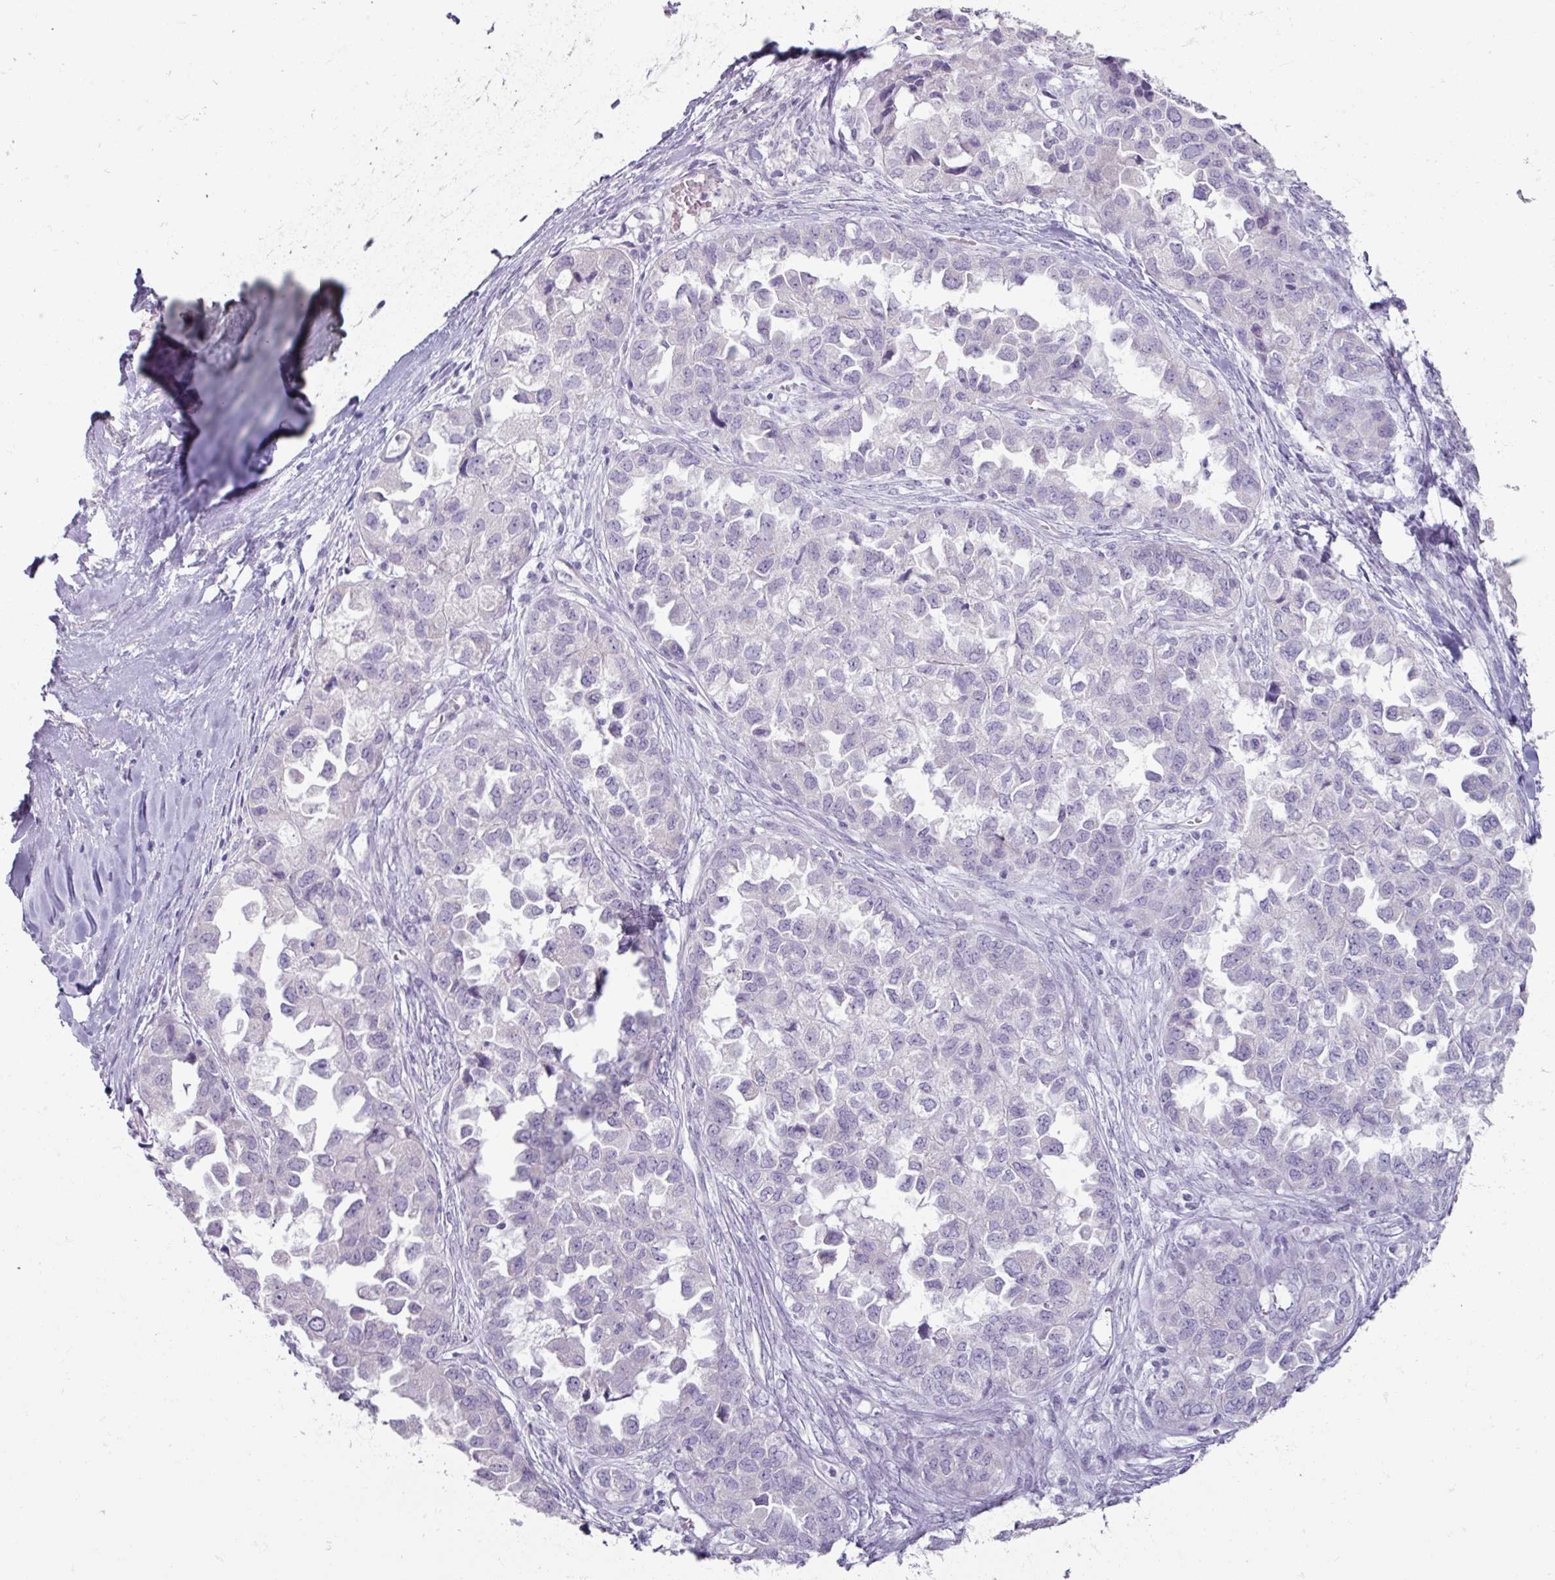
{"staining": {"intensity": "negative", "quantity": "none", "location": "none"}, "tissue": "ovarian cancer", "cell_type": "Tumor cells", "image_type": "cancer", "snomed": [{"axis": "morphology", "description": "Cystadenocarcinoma, serous, NOS"}, {"axis": "topography", "description": "Ovary"}], "caption": "This is a micrograph of immunohistochemistry (IHC) staining of ovarian cancer, which shows no staining in tumor cells. The staining was performed using DAB (3,3'-diaminobenzidine) to visualize the protein expression in brown, while the nuclei were stained in blue with hematoxylin (Magnification: 20x).", "gene": "TG", "patient": {"sex": "female", "age": 84}}